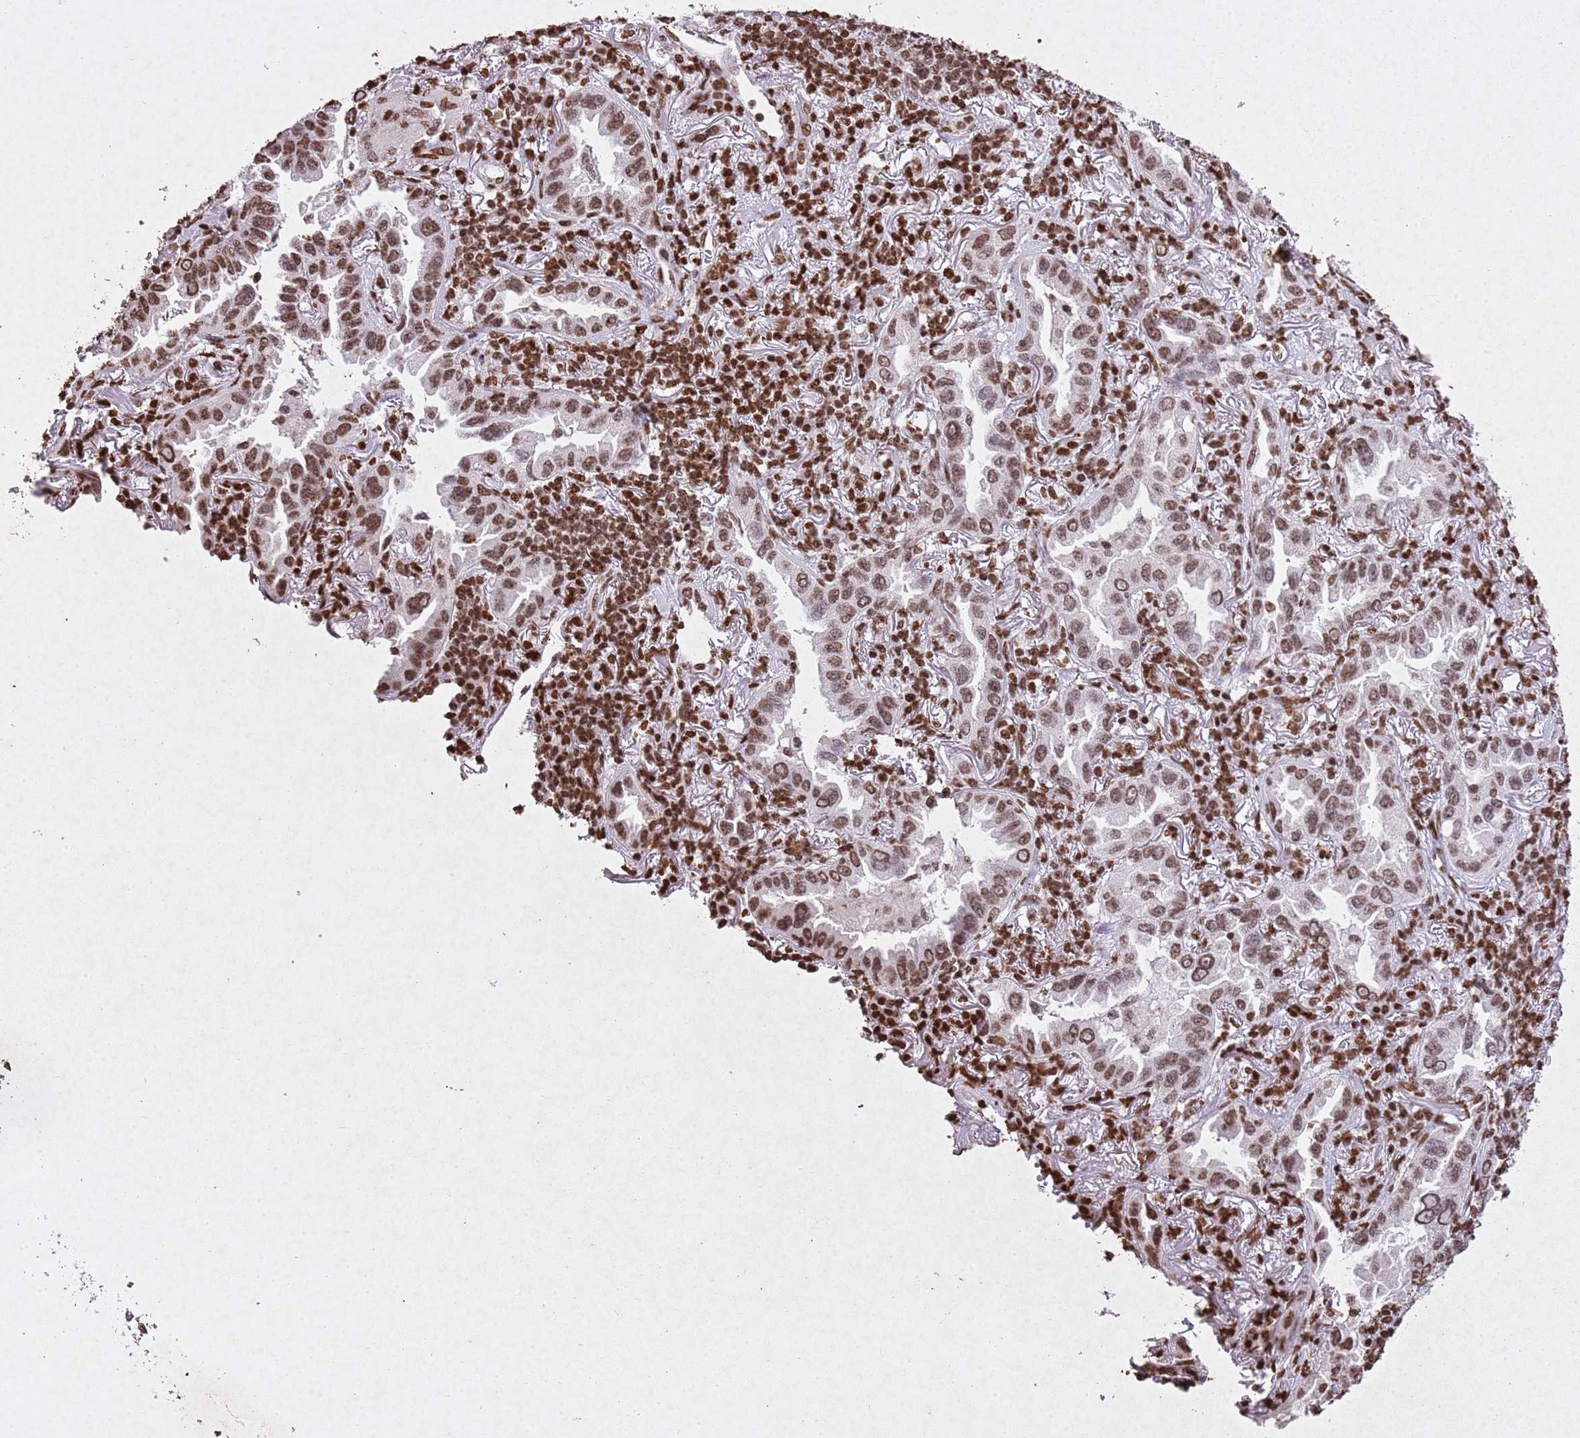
{"staining": {"intensity": "moderate", "quantity": ">75%", "location": "nuclear"}, "tissue": "lung cancer", "cell_type": "Tumor cells", "image_type": "cancer", "snomed": [{"axis": "morphology", "description": "Adenocarcinoma, NOS"}, {"axis": "topography", "description": "Lung"}], "caption": "DAB (3,3'-diaminobenzidine) immunohistochemical staining of lung adenocarcinoma displays moderate nuclear protein staining in approximately >75% of tumor cells. (DAB (3,3'-diaminobenzidine) IHC with brightfield microscopy, high magnification).", "gene": "BMAL1", "patient": {"sex": "female", "age": 69}}